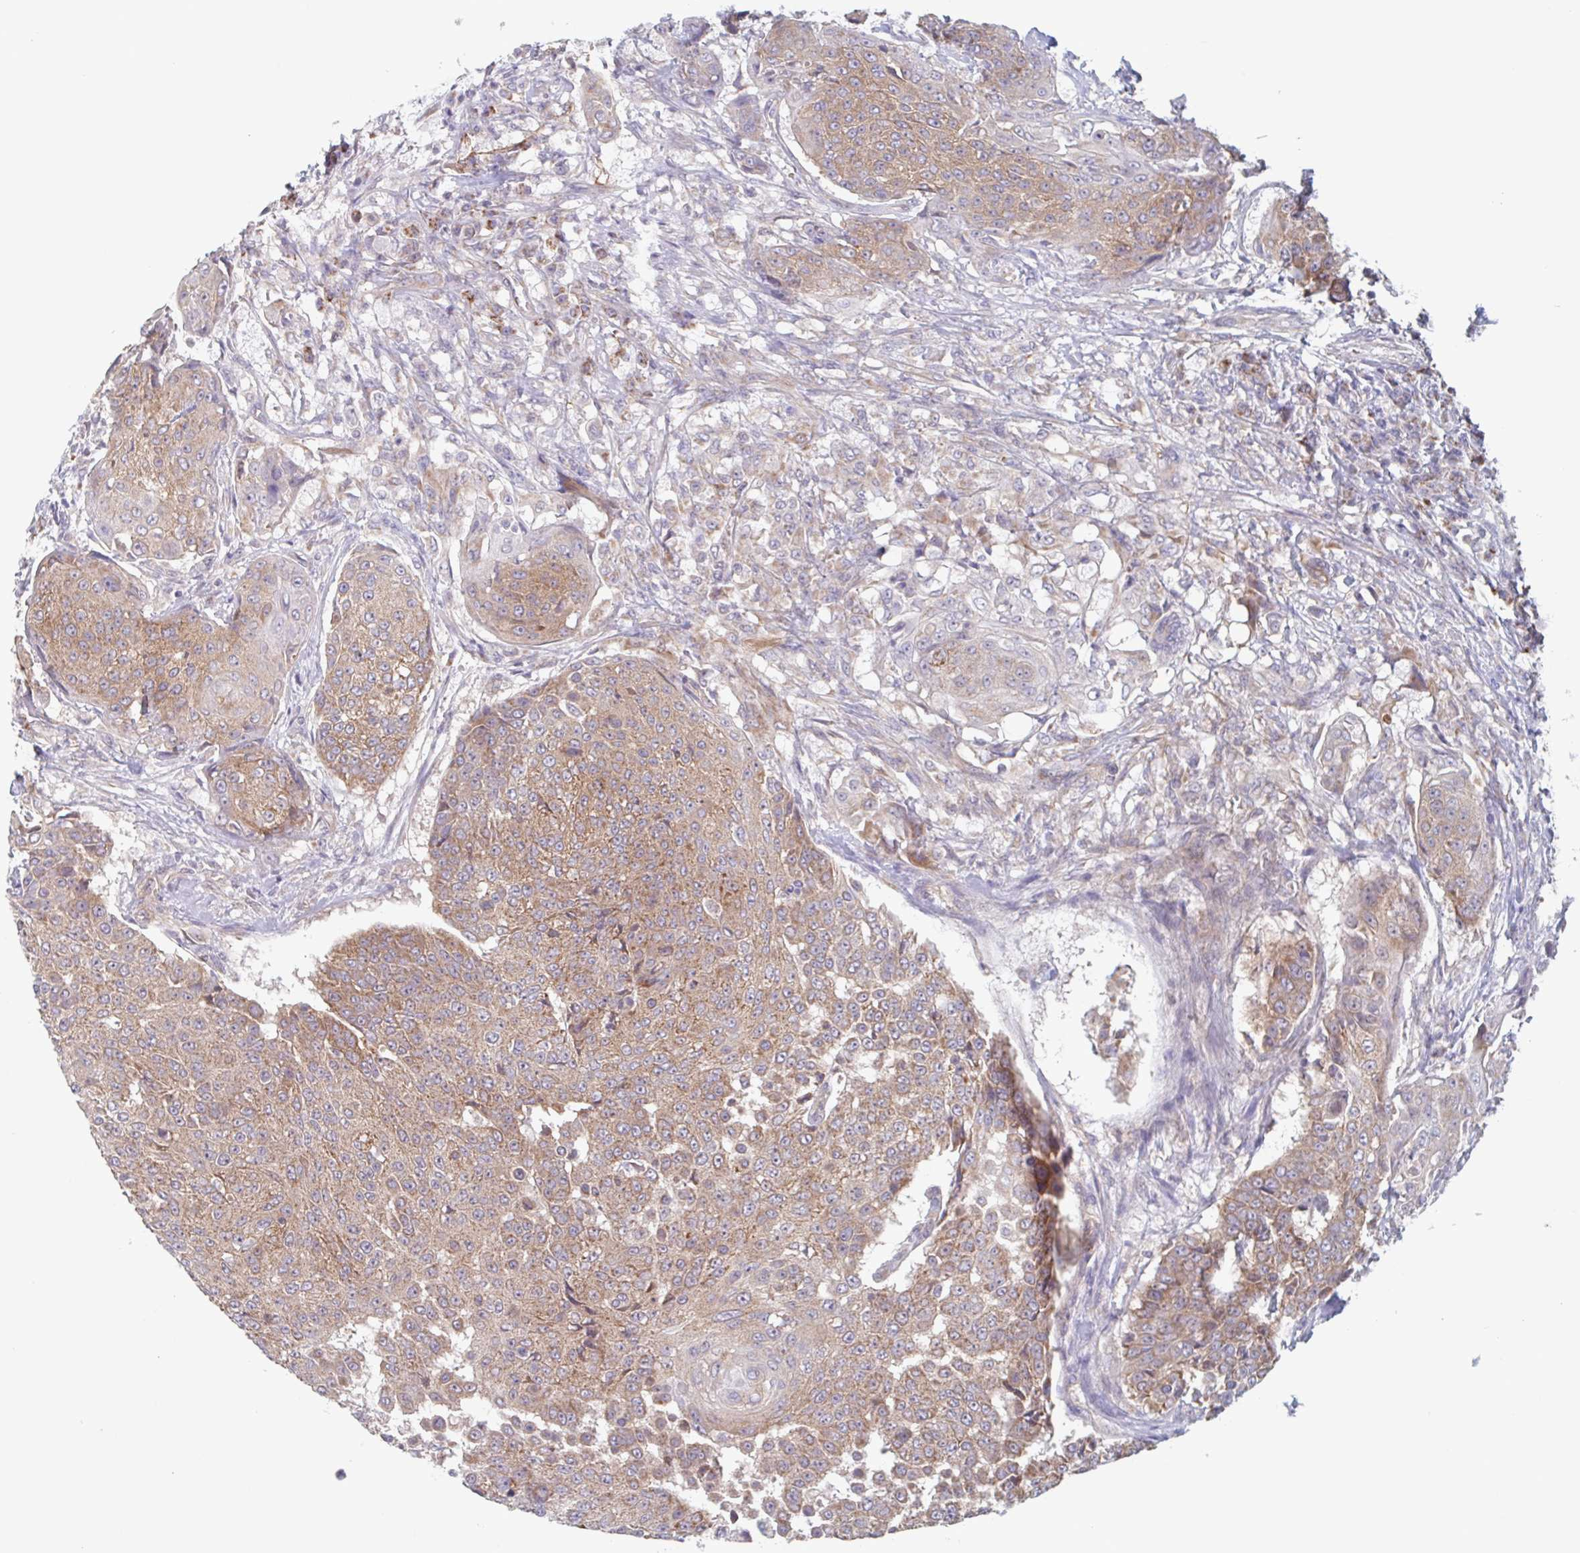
{"staining": {"intensity": "moderate", "quantity": ">75%", "location": "cytoplasmic/membranous"}, "tissue": "urothelial cancer", "cell_type": "Tumor cells", "image_type": "cancer", "snomed": [{"axis": "morphology", "description": "Urothelial carcinoma, High grade"}, {"axis": "topography", "description": "Urinary bladder"}], "caption": "A high-resolution histopathology image shows IHC staining of high-grade urothelial carcinoma, which exhibits moderate cytoplasmic/membranous expression in approximately >75% of tumor cells.", "gene": "SURF1", "patient": {"sex": "female", "age": 63}}